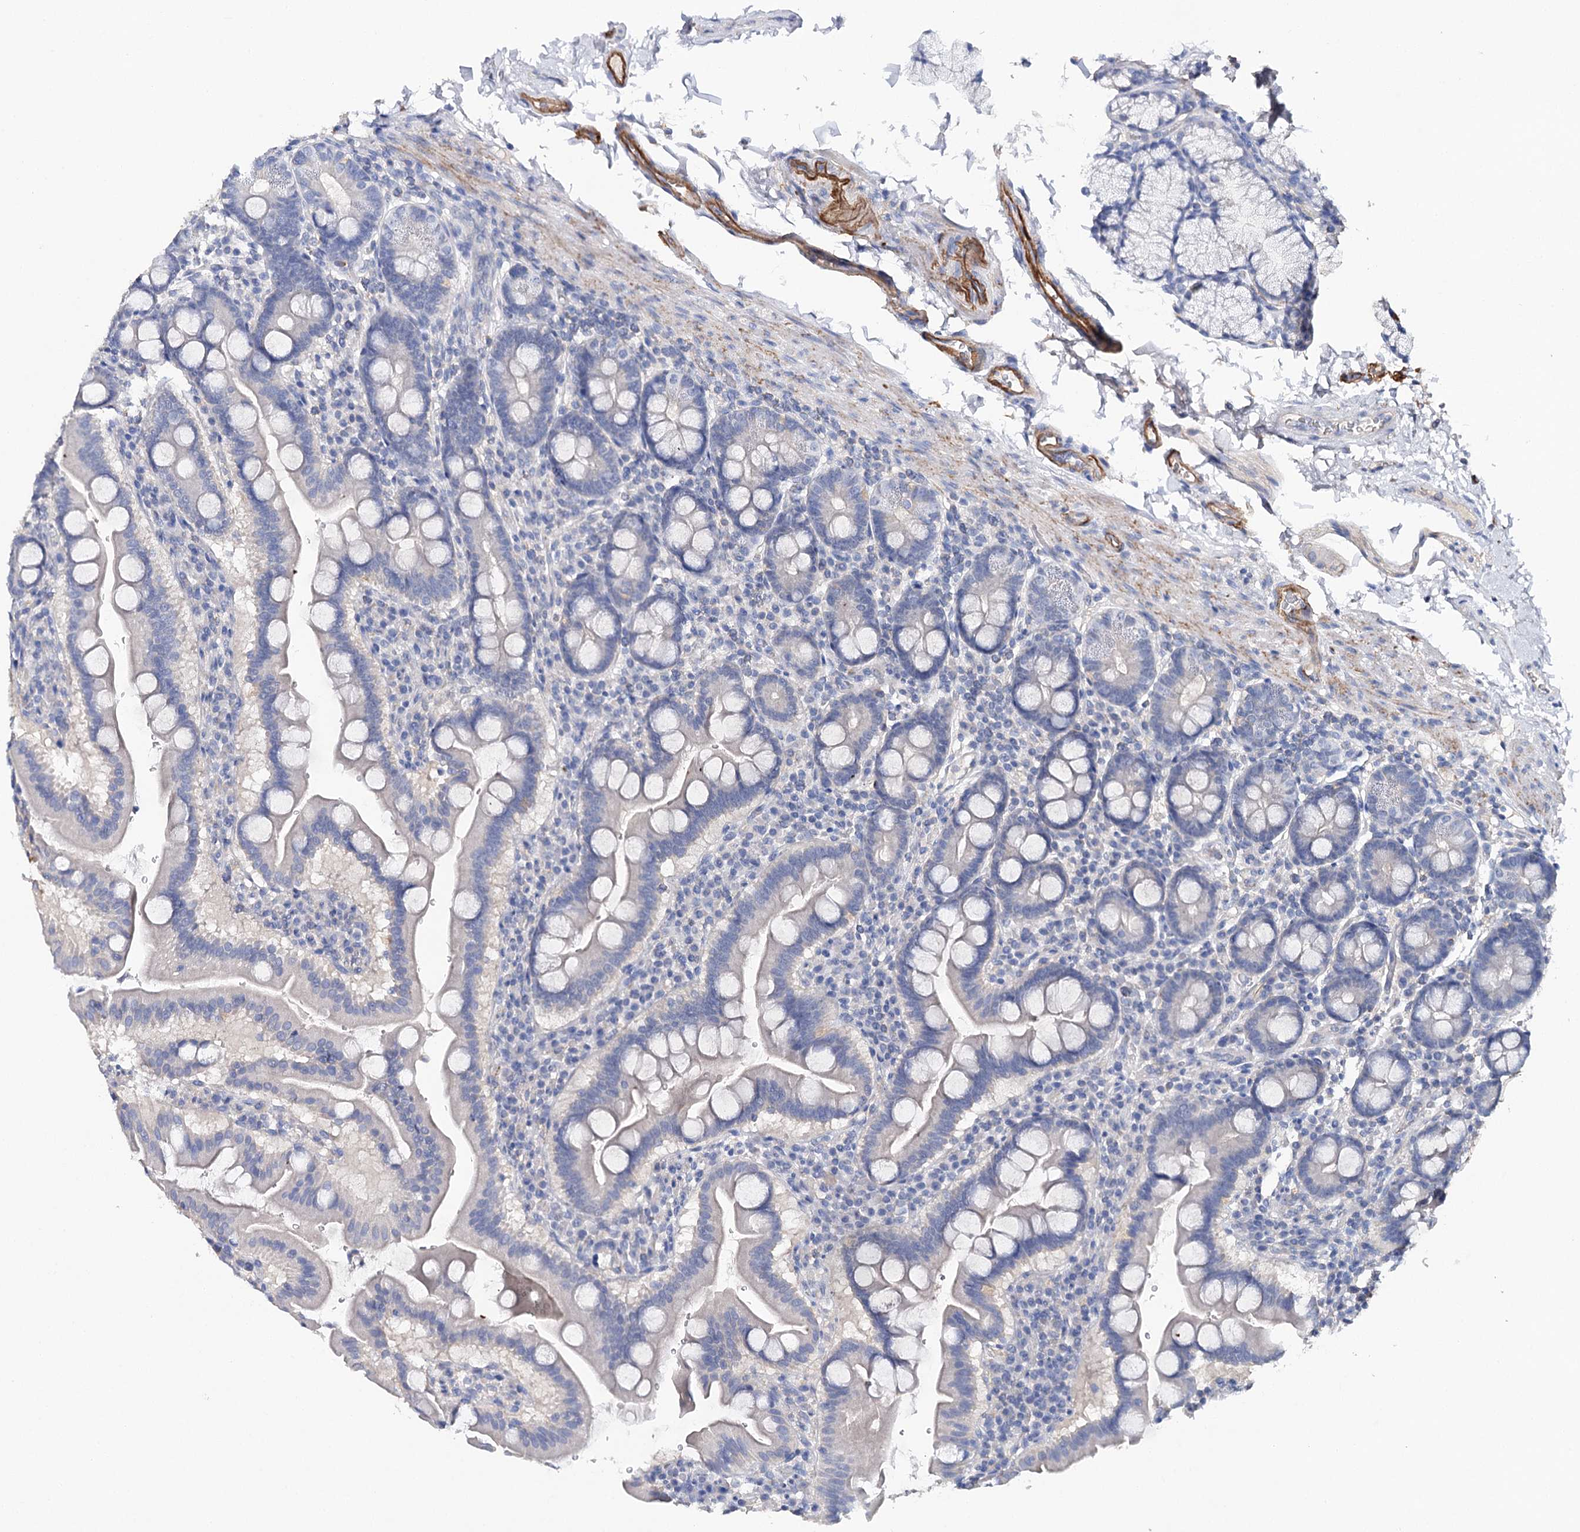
{"staining": {"intensity": "negative", "quantity": "none", "location": "none"}, "tissue": "duodenum", "cell_type": "Glandular cells", "image_type": "normal", "snomed": [{"axis": "morphology", "description": "Normal tissue, NOS"}, {"axis": "morphology", "description": "Adenocarcinoma, NOS"}, {"axis": "topography", "description": "Pancreas"}, {"axis": "topography", "description": "Duodenum"}], "caption": "High power microscopy histopathology image of an immunohistochemistry (IHC) photomicrograph of normal duodenum, revealing no significant staining in glandular cells.", "gene": "EPYC", "patient": {"sex": "male", "age": 50}}